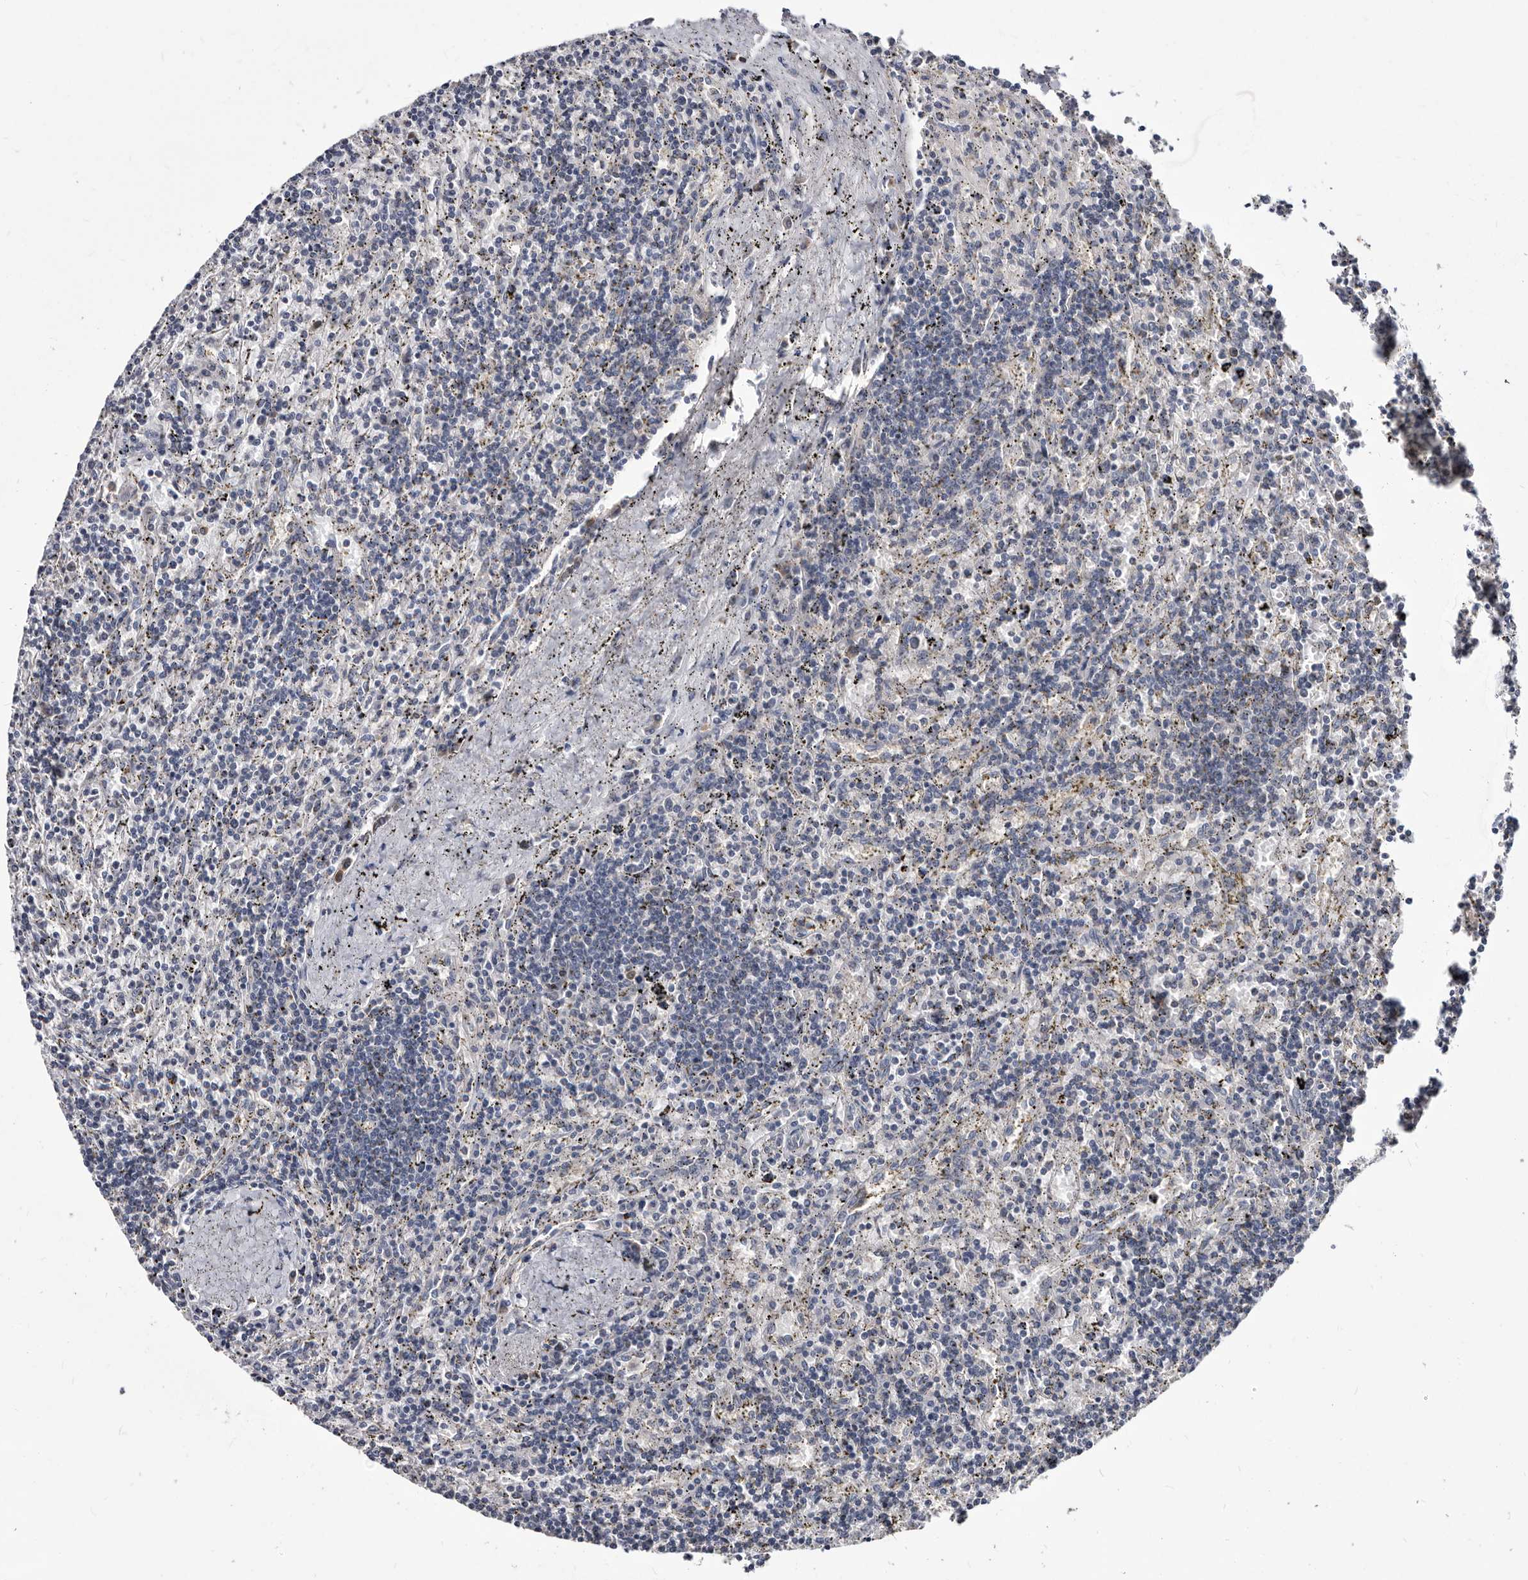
{"staining": {"intensity": "negative", "quantity": "none", "location": "none"}, "tissue": "lymphoma", "cell_type": "Tumor cells", "image_type": "cancer", "snomed": [{"axis": "morphology", "description": "Malignant lymphoma, non-Hodgkin's type, Low grade"}, {"axis": "topography", "description": "Spleen"}], "caption": "Lymphoma stained for a protein using immunohistochemistry (IHC) exhibits no positivity tumor cells.", "gene": "ABCF2", "patient": {"sex": "male", "age": 76}}